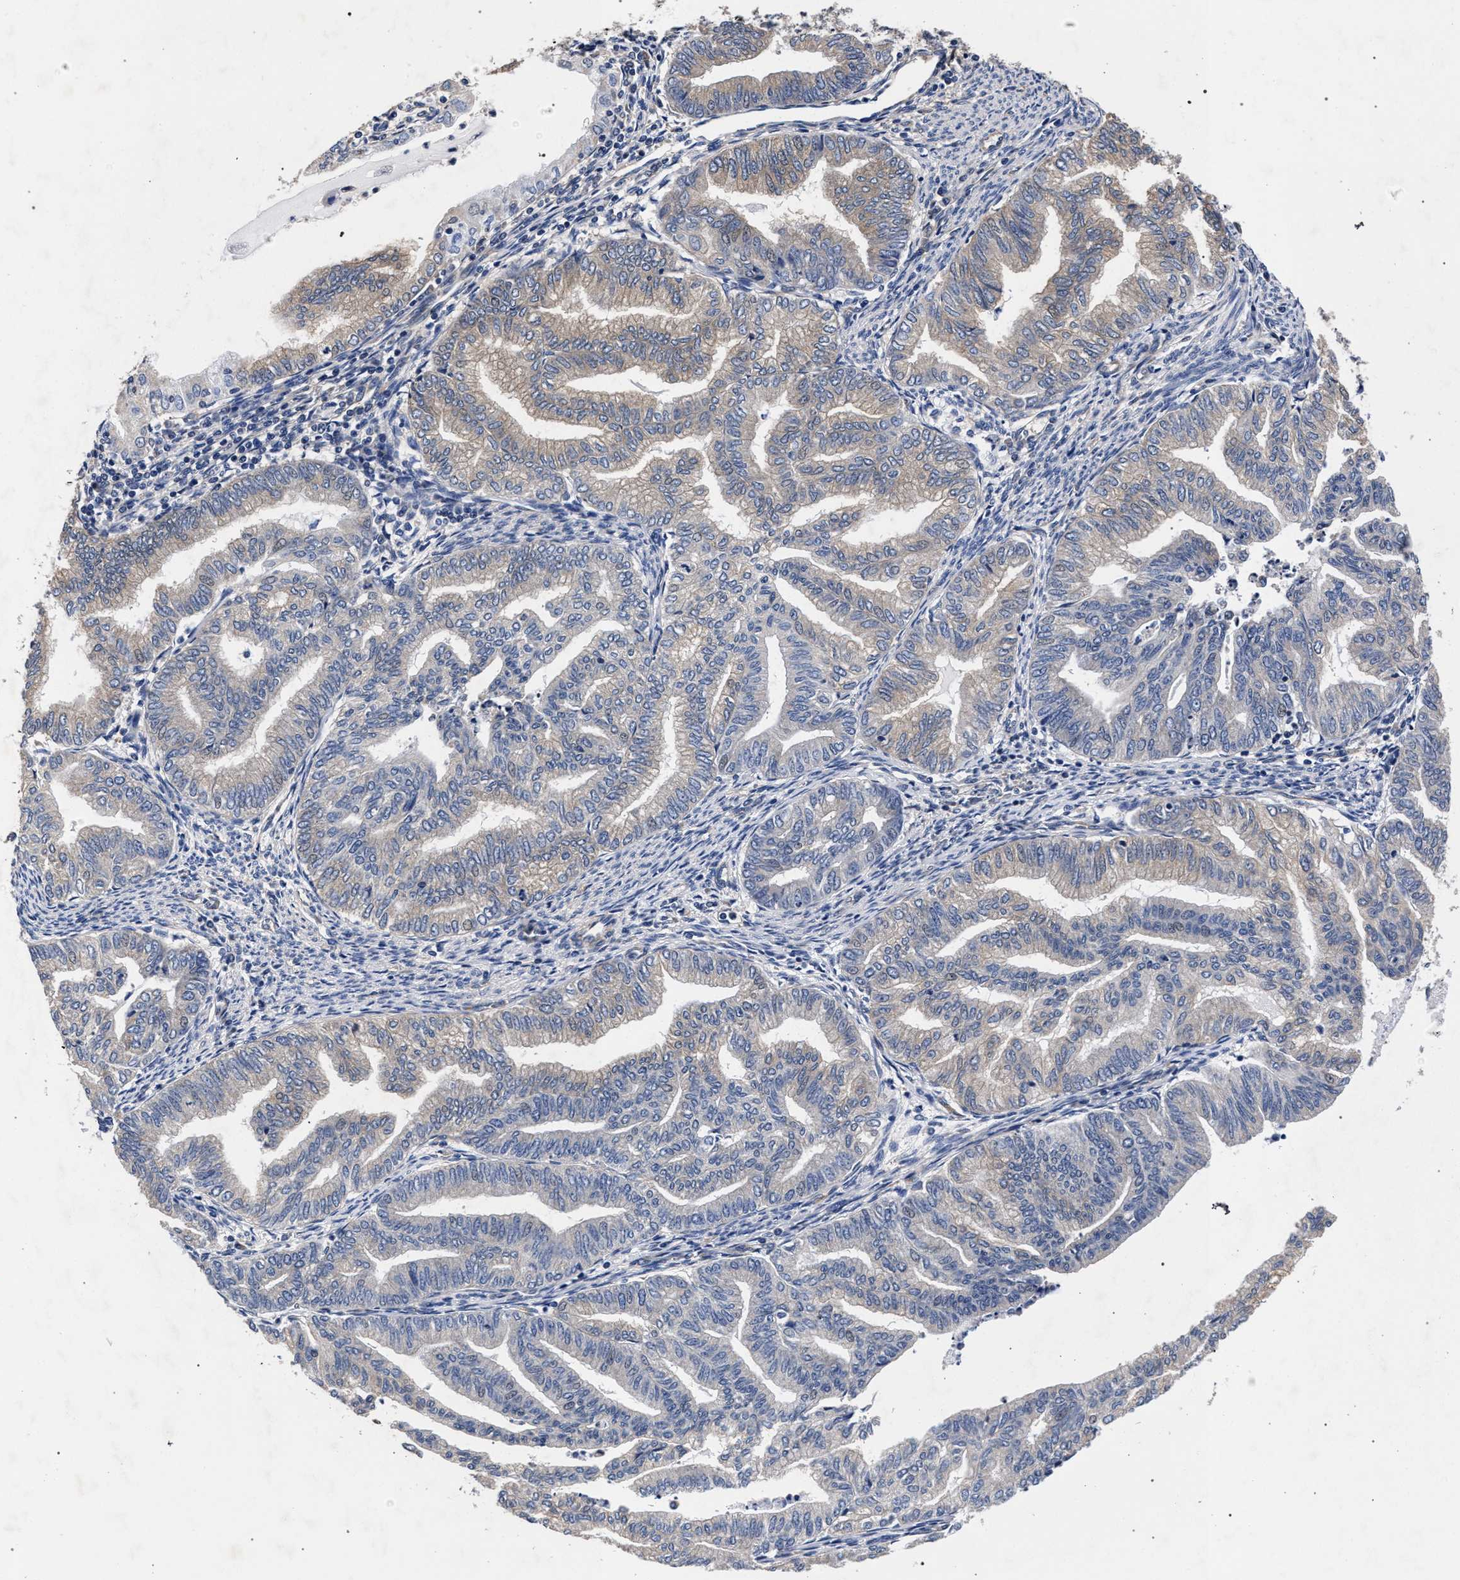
{"staining": {"intensity": "weak", "quantity": "<25%", "location": "cytoplasmic/membranous"}, "tissue": "endometrial cancer", "cell_type": "Tumor cells", "image_type": "cancer", "snomed": [{"axis": "morphology", "description": "Adenocarcinoma, NOS"}, {"axis": "topography", "description": "Endometrium"}], "caption": "This is an IHC micrograph of human endometrial cancer. There is no positivity in tumor cells.", "gene": "CFAP95", "patient": {"sex": "female", "age": 79}}